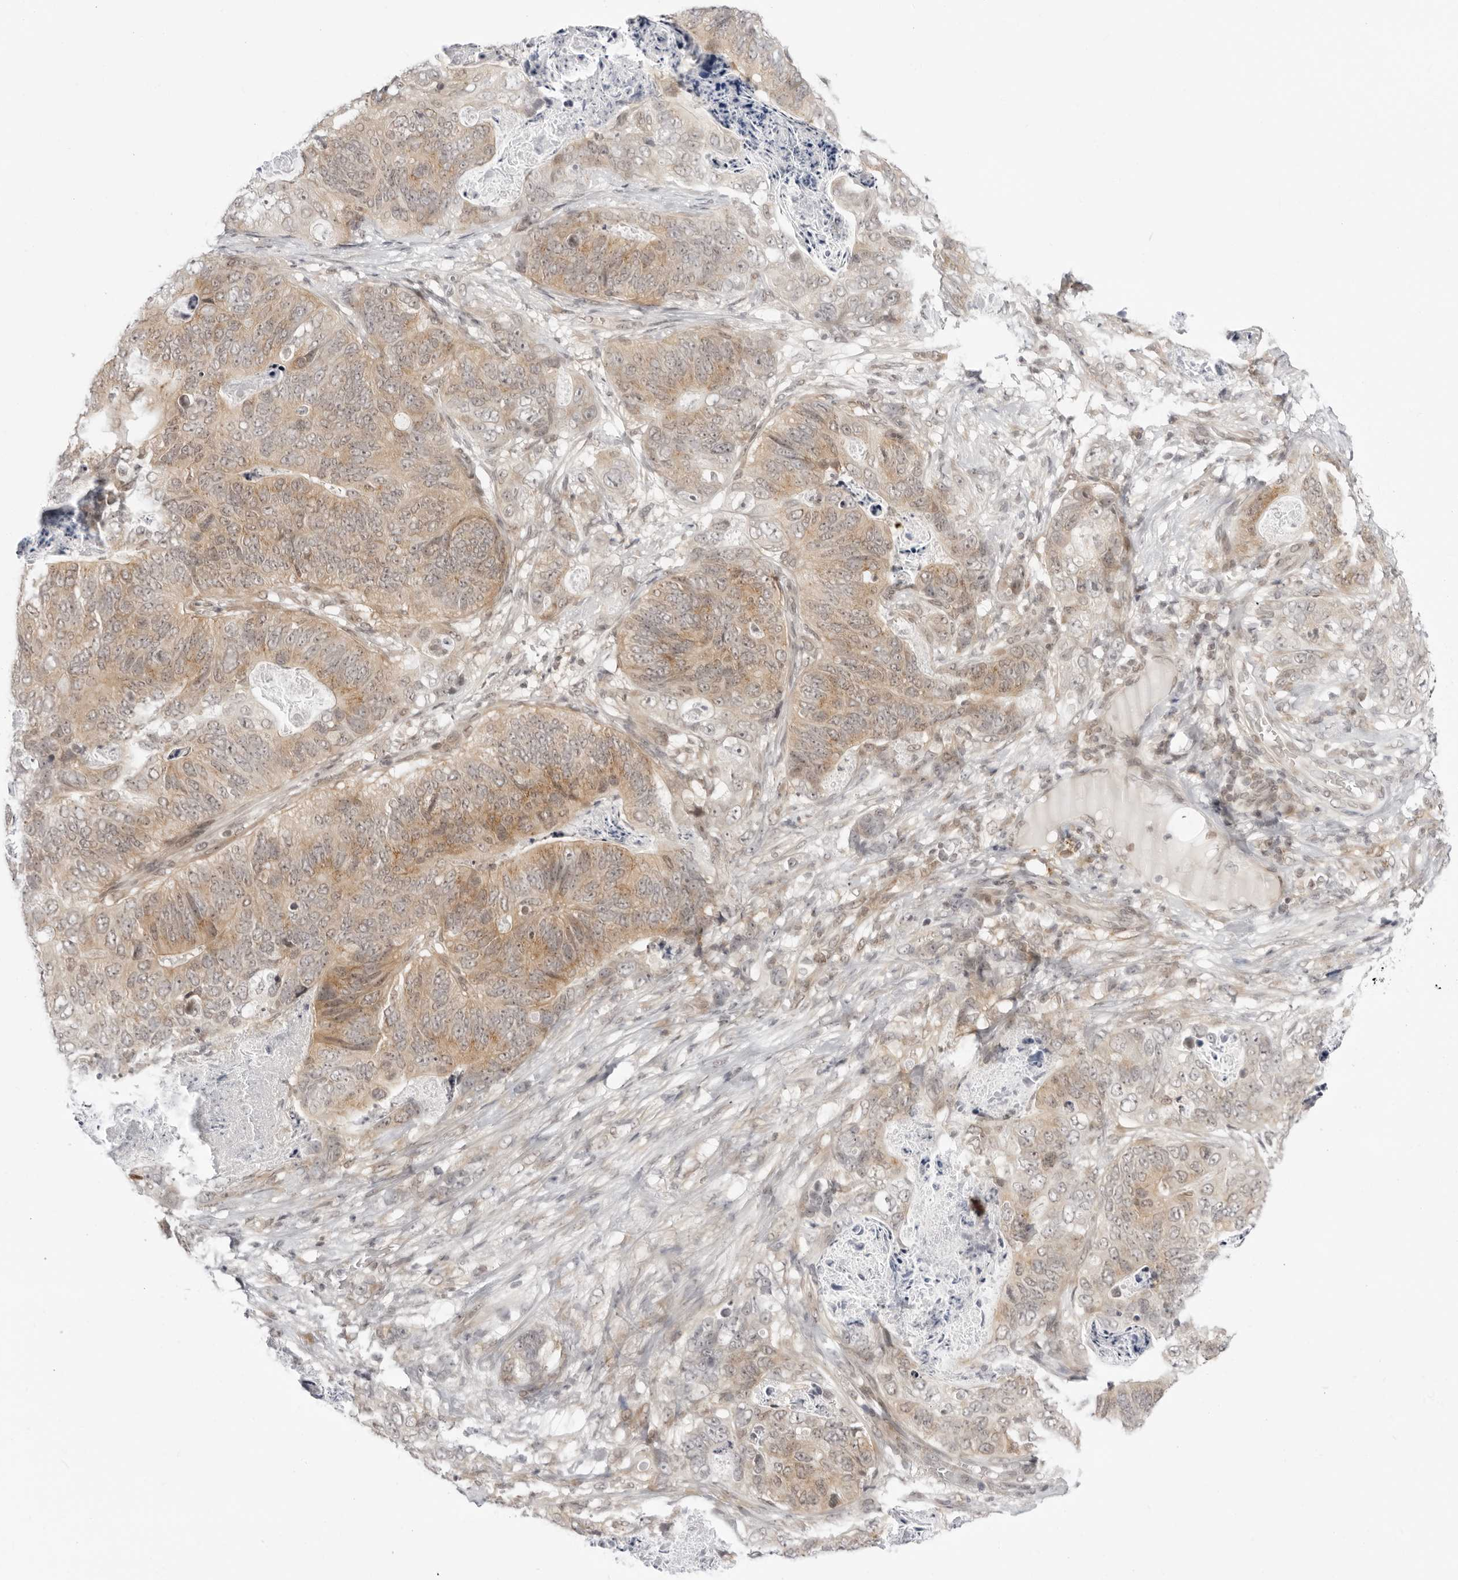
{"staining": {"intensity": "moderate", "quantity": "25%-75%", "location": "cytoplasmic/membranous"}, "tissue": "stomach cancer", "cell_type": "Tumor cells", "image_type": "cancer", "snomed": [{"axis": "morphology", "description": "Normal tissue, NOS"}, {"axis": "morphology", "description": "Adenocarcinoma, NOS"}, {"axis": "topography", "description": "Stomach"}], "caption": "Protein staining exhibits moderate cytoplasmic/membranous staining in about 25%-75% of tumor cells in stomach cancer (adenocarcinoma). The protein of interest is stained brown, and the nuclei are stained in blue (DAB (3,3'-diaminobenzidine) IHC with brightfield microscopy, high magnification).", "gene": "PPP2R5C", "patient": {"sex": "female", "age": 89}}